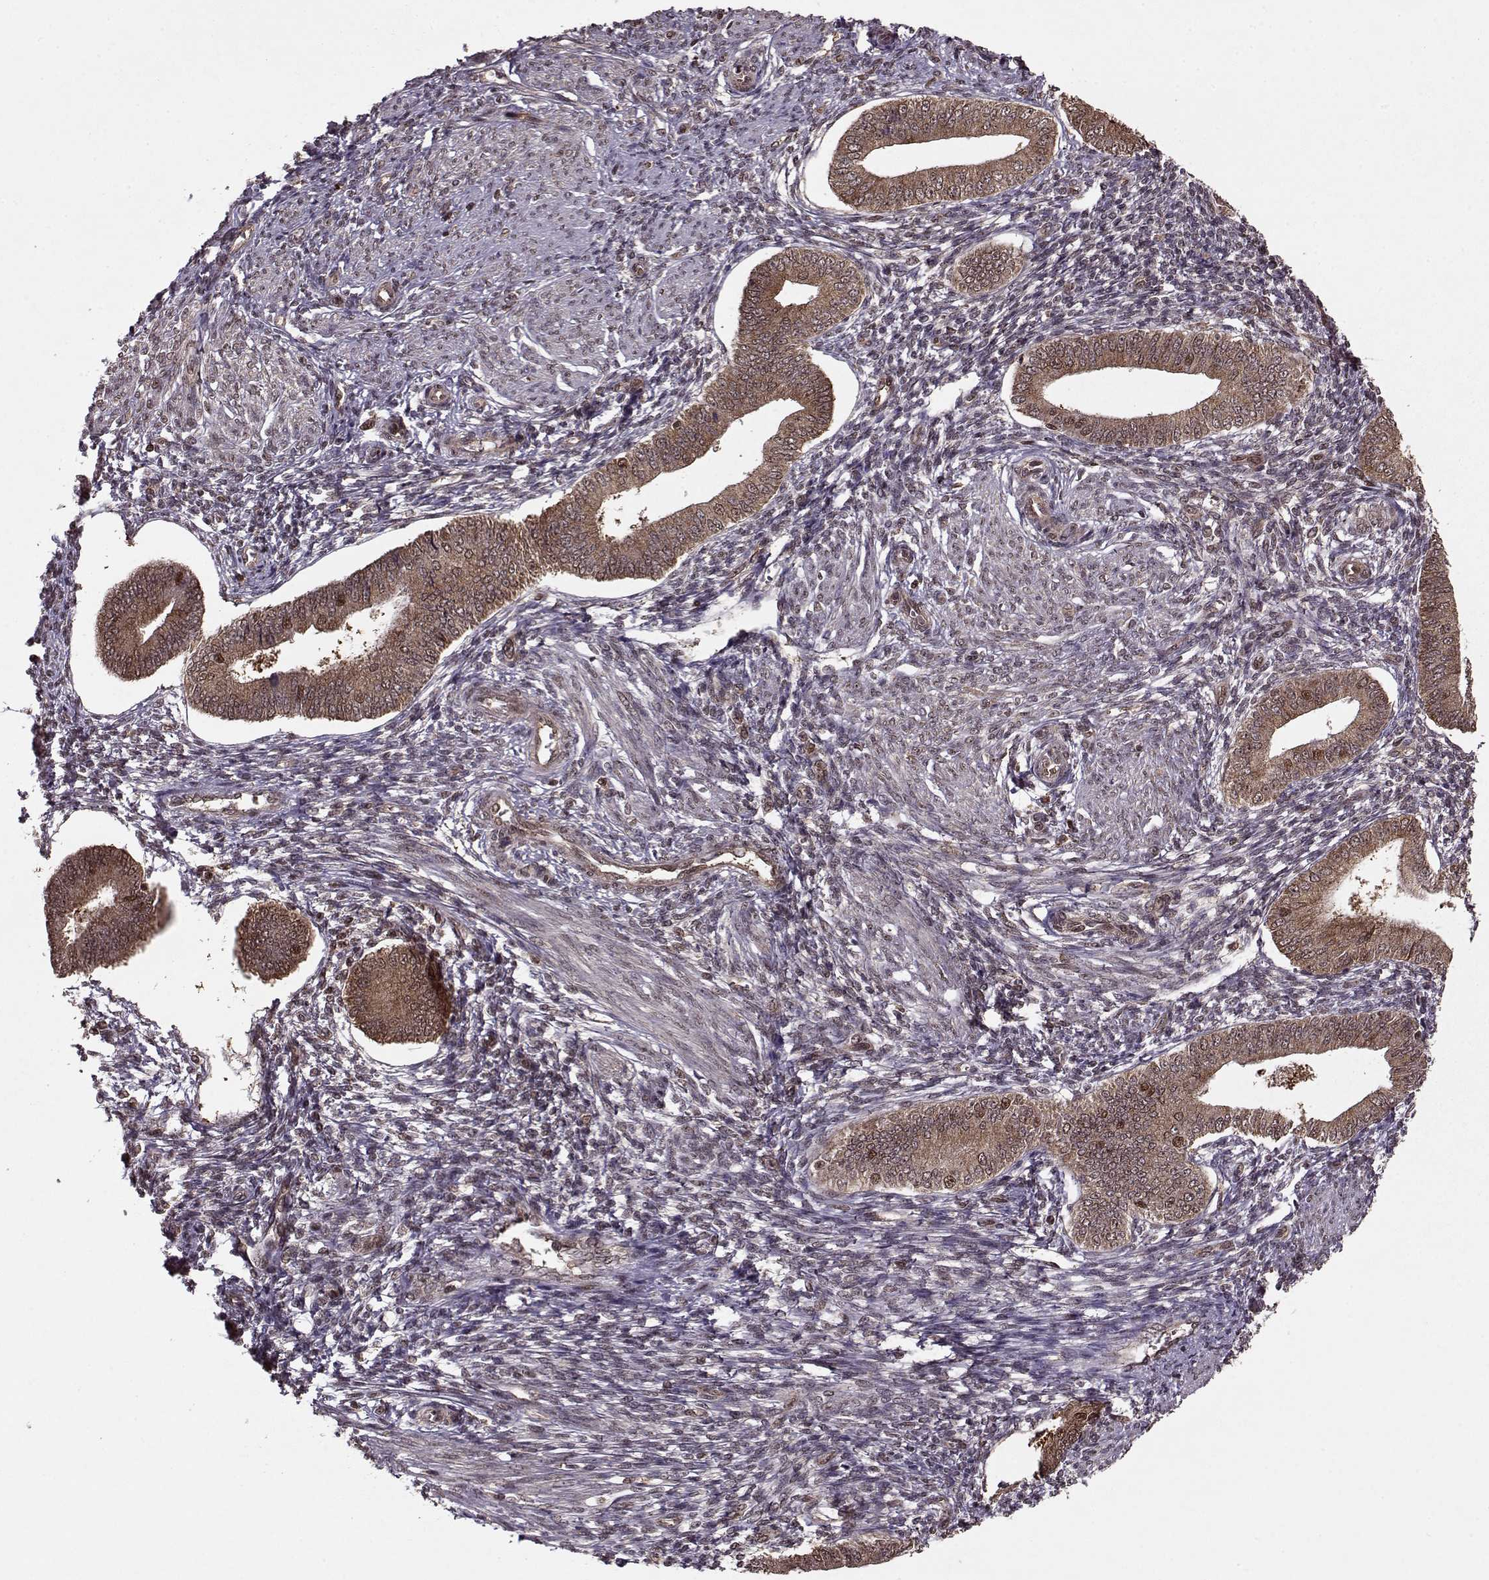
{"staining": {"intensity": "moderate", "quantity": "<25%", "location": "cytoplasmic/membranous"}, "tissue": "endometrium", "cell_type": "Cells in endometrial stroma", "image_type": "normal", "snomed": [{"axis": "morphology", "description": "Normal tissue, NOS"}, {"axis": "topography", "description": "Endometrium"}], "caption": "Immunohistochemical staining of unremarkable human endometrium reveals moderate cytoplasmic/membranous protein positivity in about <25% of cells in endometrial stroma.", "gene": "PSMA7", "patient": {"sex": "female", "age": 42}}